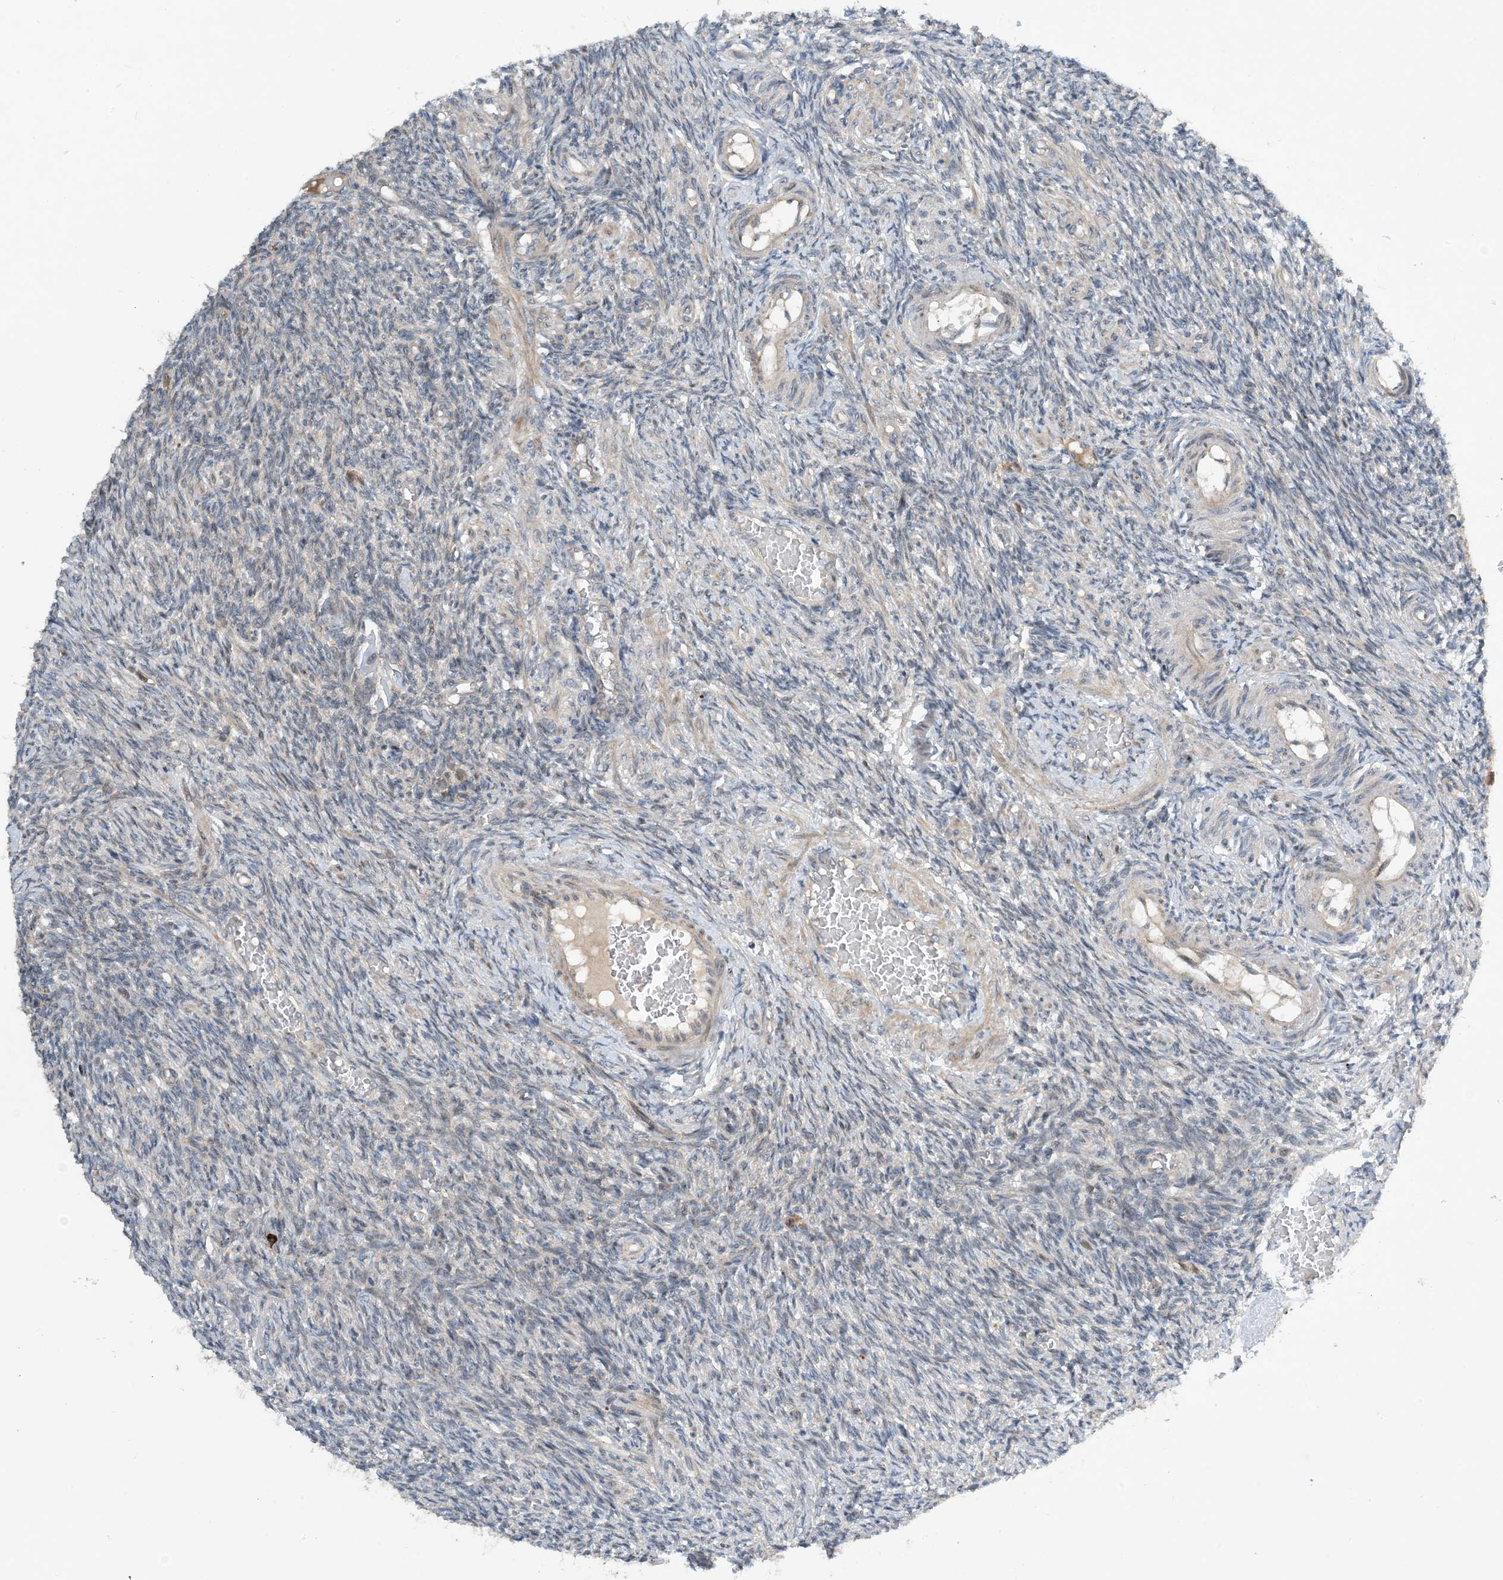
{"staining": {"intensity": "weak", "quantity": "<25%", "location": "cytoplasmic/membranous,nuclear"}, "tissue": "ovary", "cell_type": "Ovarian stroma cells", "image_type": "normal", "snomed": [{"axis": "morphology", "description": "Normal tissue, NOS"}, {"axis": "topography", "description": "Ovary"}], "caption": "The image shows no significant expression in ovarian stroma cells of ovary. Brightfield microscopy of immunohistochemistry (IHC) stained with DAB (3,3'-diaminobenzidine) (brown) and hematoxylin (blue), captured at high magnification.", "gene": "PHOSPHO2", "patient": {"sex": "female", "age": 27}}